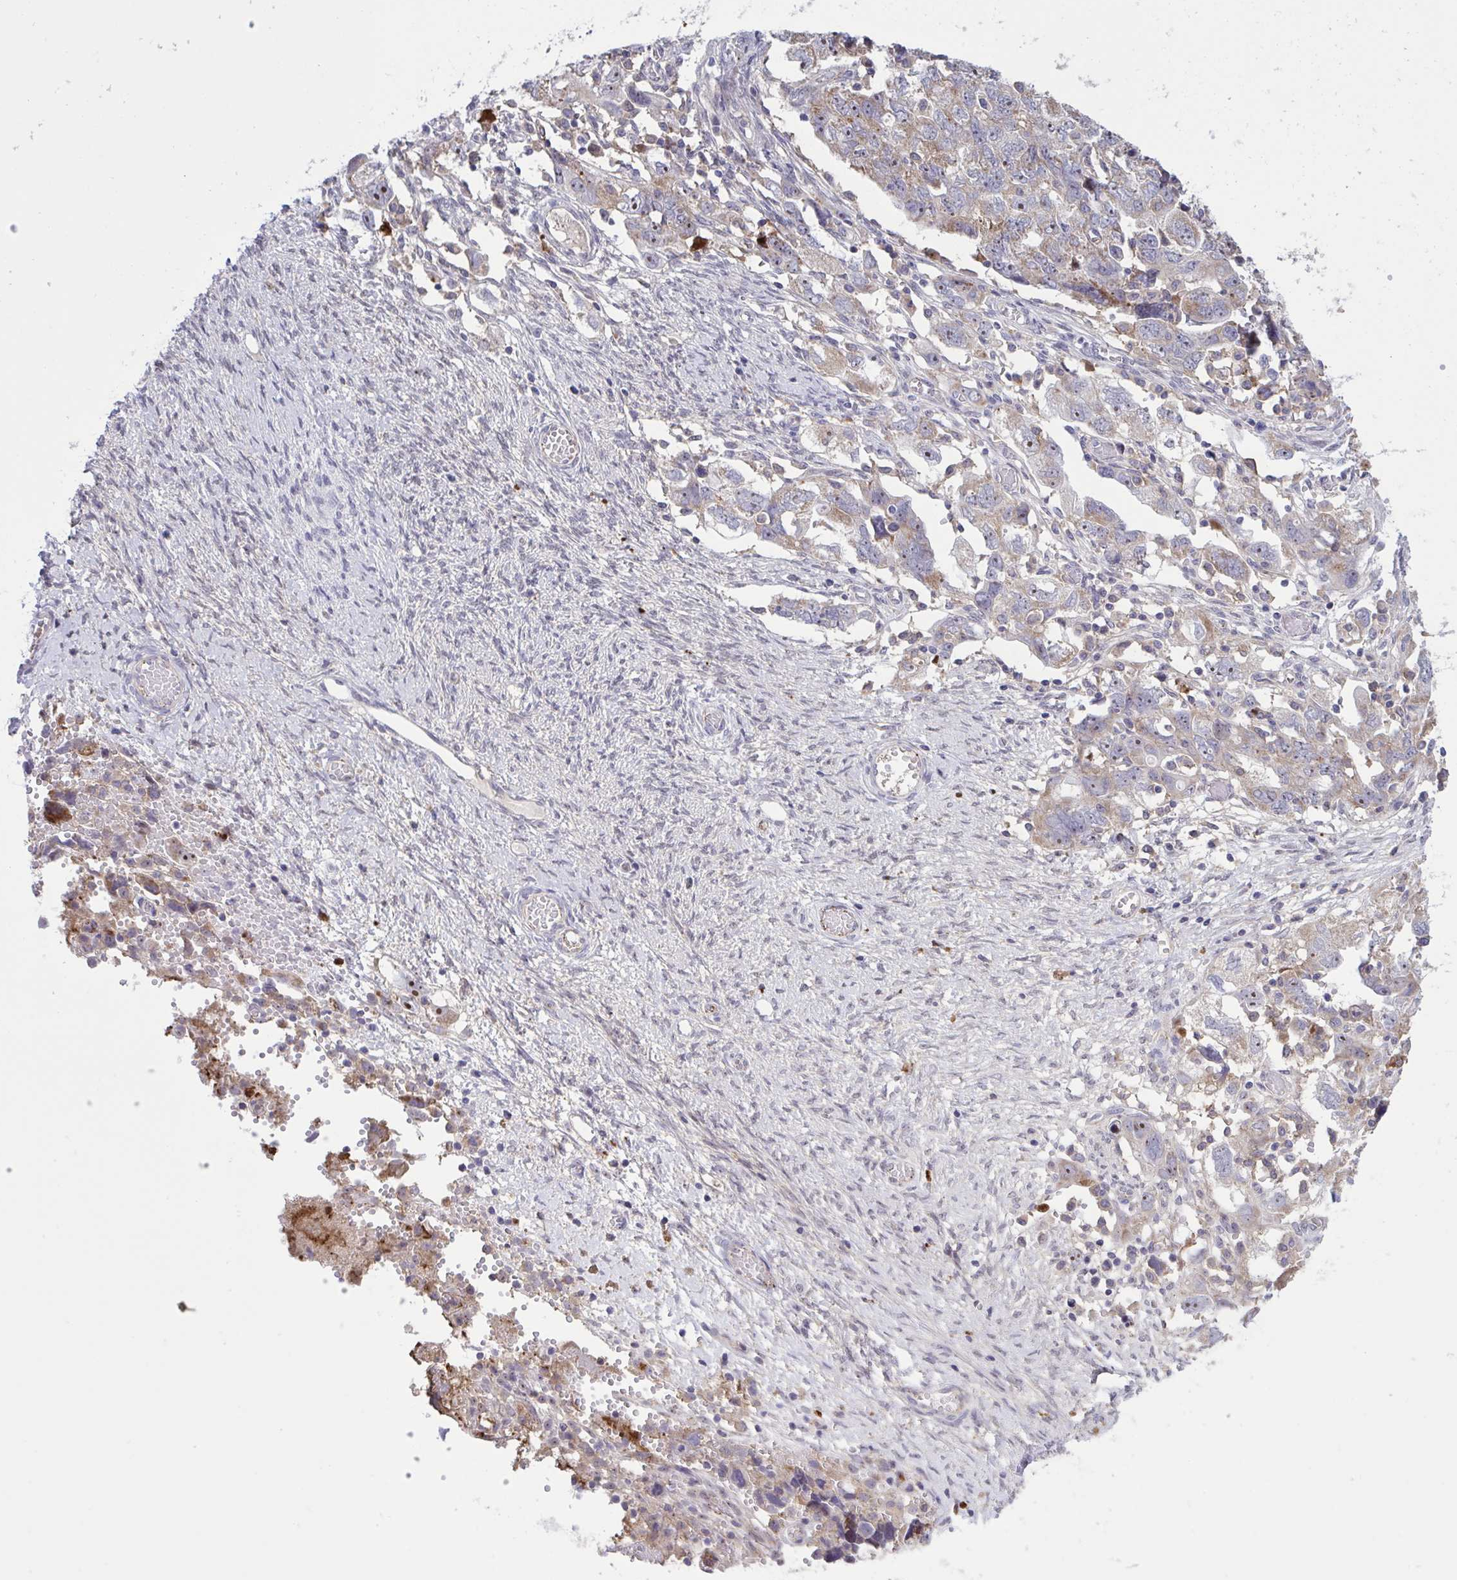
{"staining": {"intensity": "weak", "quantity": "25%-75%", "location": "cytoplasmic/membranous"}, "tissue": "ovarian cancer", "cell_type": "Tumor cells", "image_type": "cancer", "snomed": [{"axis": "morphology", "description": "Carcinoma, NOS"}, {"axis": "morphology", "description": "Cystadenocarcinoma, serous, NOS"}, {"axis": "topography", "description": "Ovary"}], "caption": "Ovarian cancer (carcinoma) tissue shows weak cytoplasmic/membranous positivity in approximately 25%-75% of tumor cells", "gene": "CD101", "patient": {"sex": "female", "age": 69}}